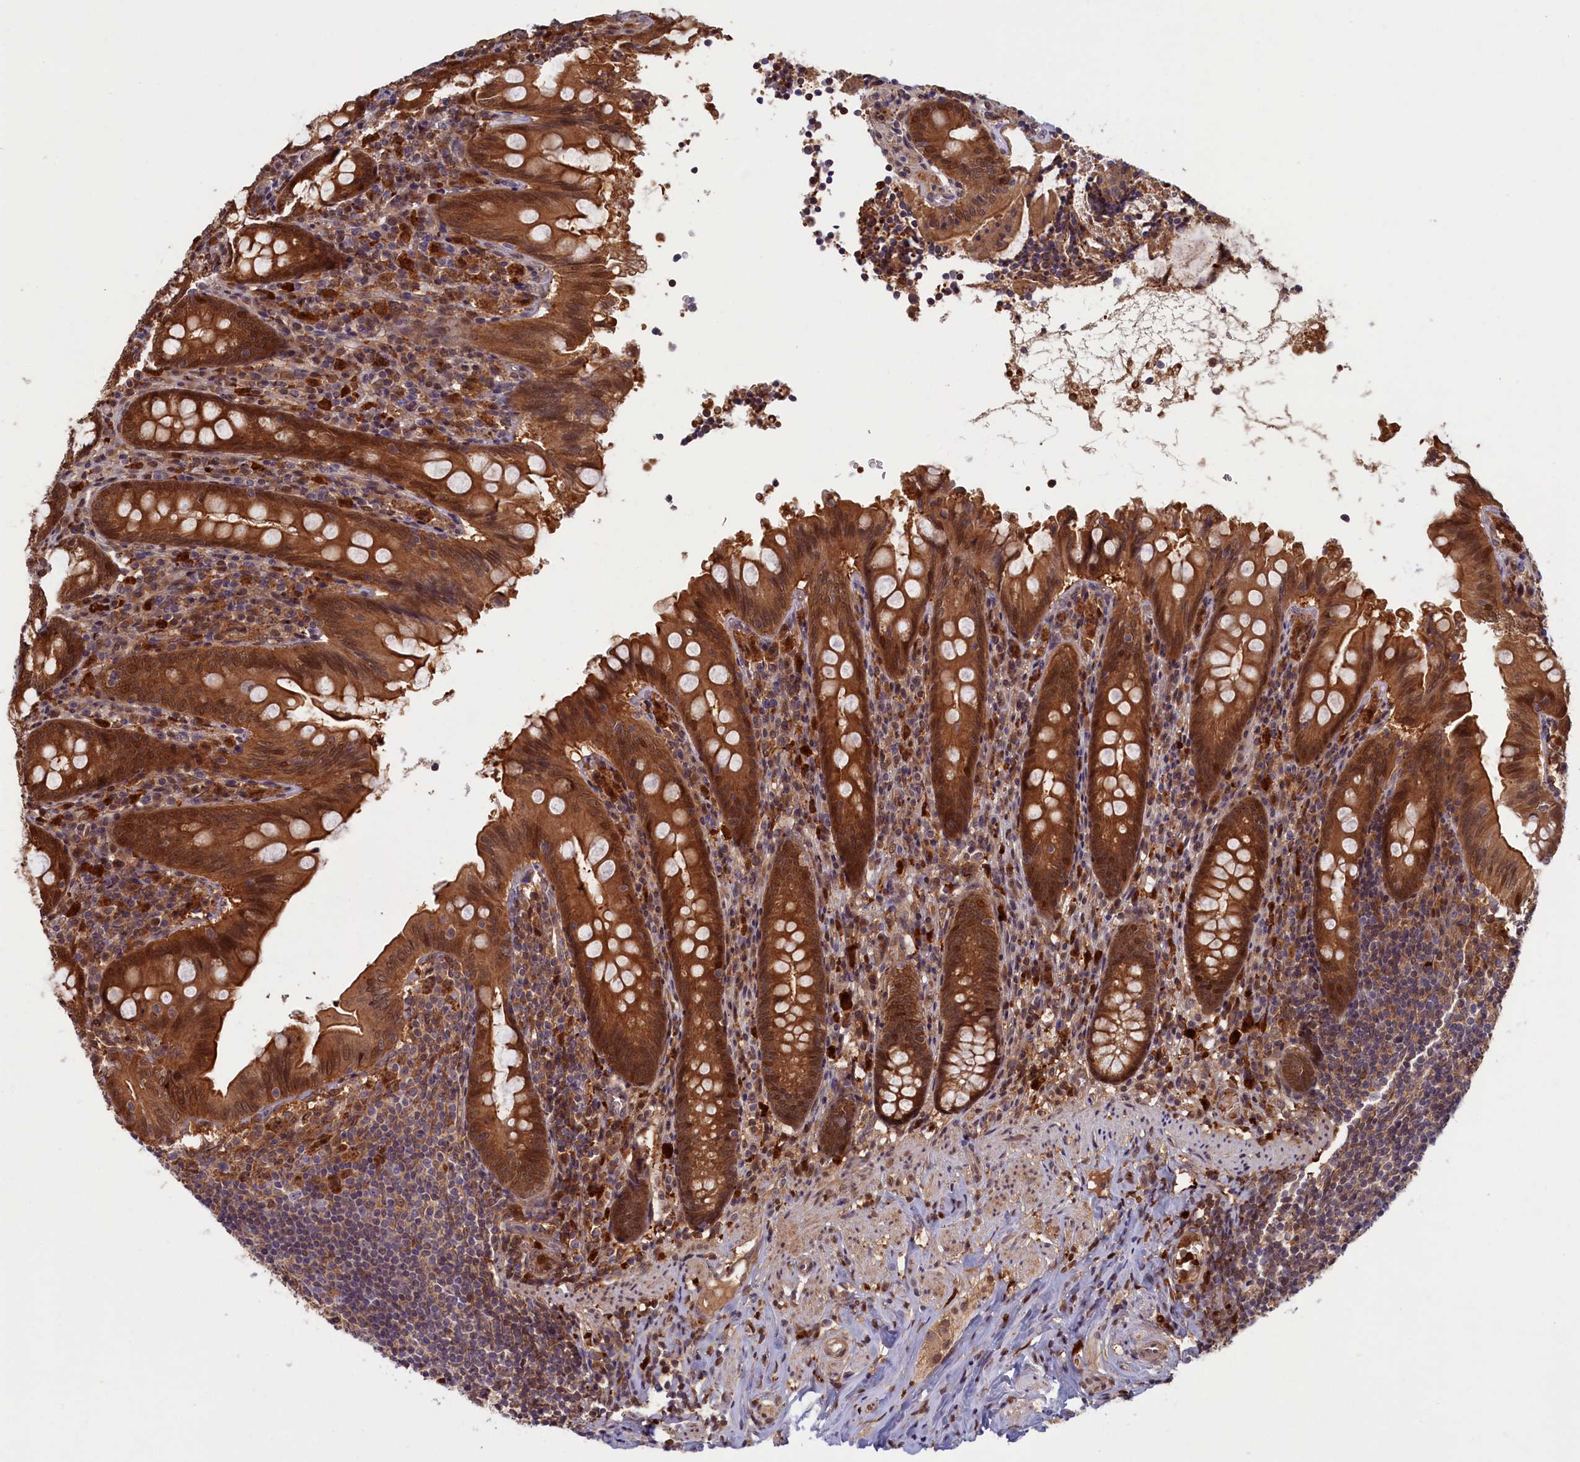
{"staining": {"intensity": "strong", "quantity": ">75%", "location": "cytoplasmic/membranous"}, "tissue": "appendix", "cell_type": "Glandular cells", "image_type": "normal", "snomed": [{"axis": "morphology", "description": "Normal tissue, NOS"}, {"axis": "topography", "description": "Appendix"}], "caption": "Immunohistochemistry of benign appendix exhibits high levels of strong cytoplasmic/membranous staining in about >75% of glandular cells.", "gene": "BLVRB", "patient": {"sex": "male", "age": 55}}